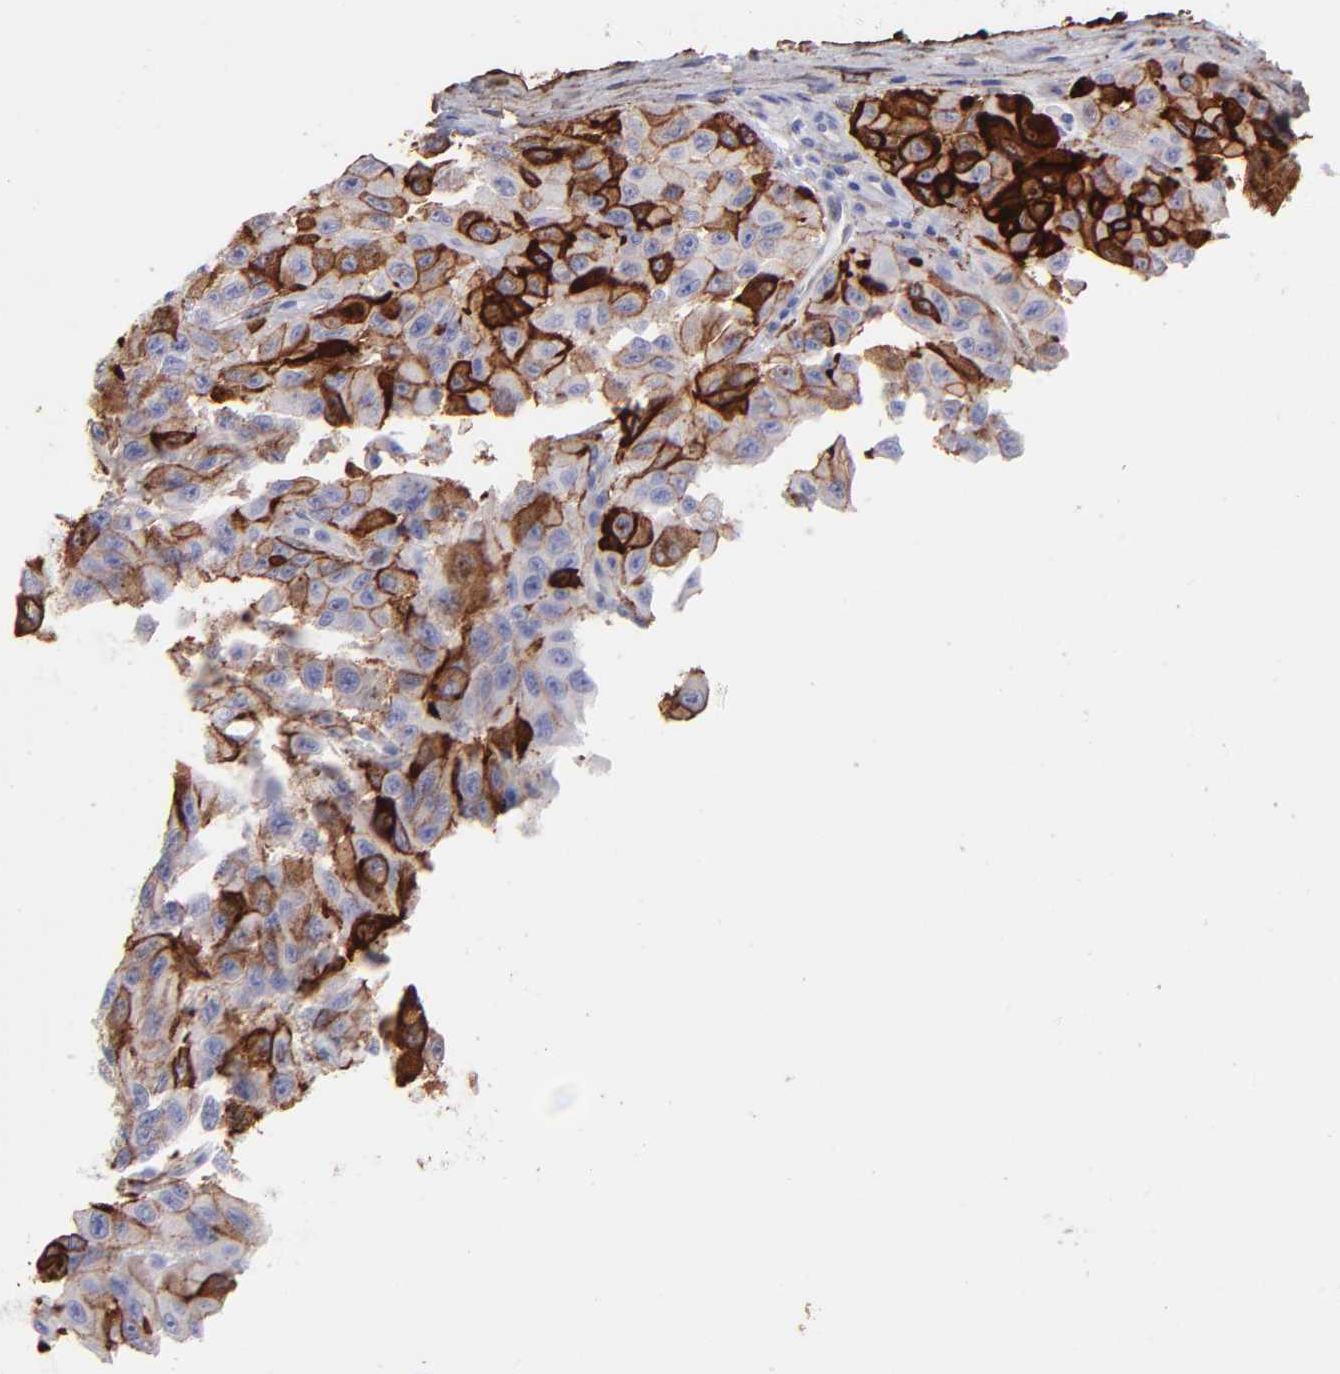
{"staining": {"intensity": "moderate", "quantity": "25%-75%", "location": "cytoplasmic/membranous"}, "tissue": "melanoma", "cell_type": "Tumor cells", "image_type": "cancer", "snomed": [{"axis": "morphology", "description": "Malignant melanoma, NOS"}, {"axis": "topography", "description": "Skin"}], "caption": "Moderate cytoplasmic/membranous staining is seen in approximately 25%-75% of tumor cells in malignant melanoma.", "gene": "AHNAK2", "patient": {"sex": "male", "age": 30}}